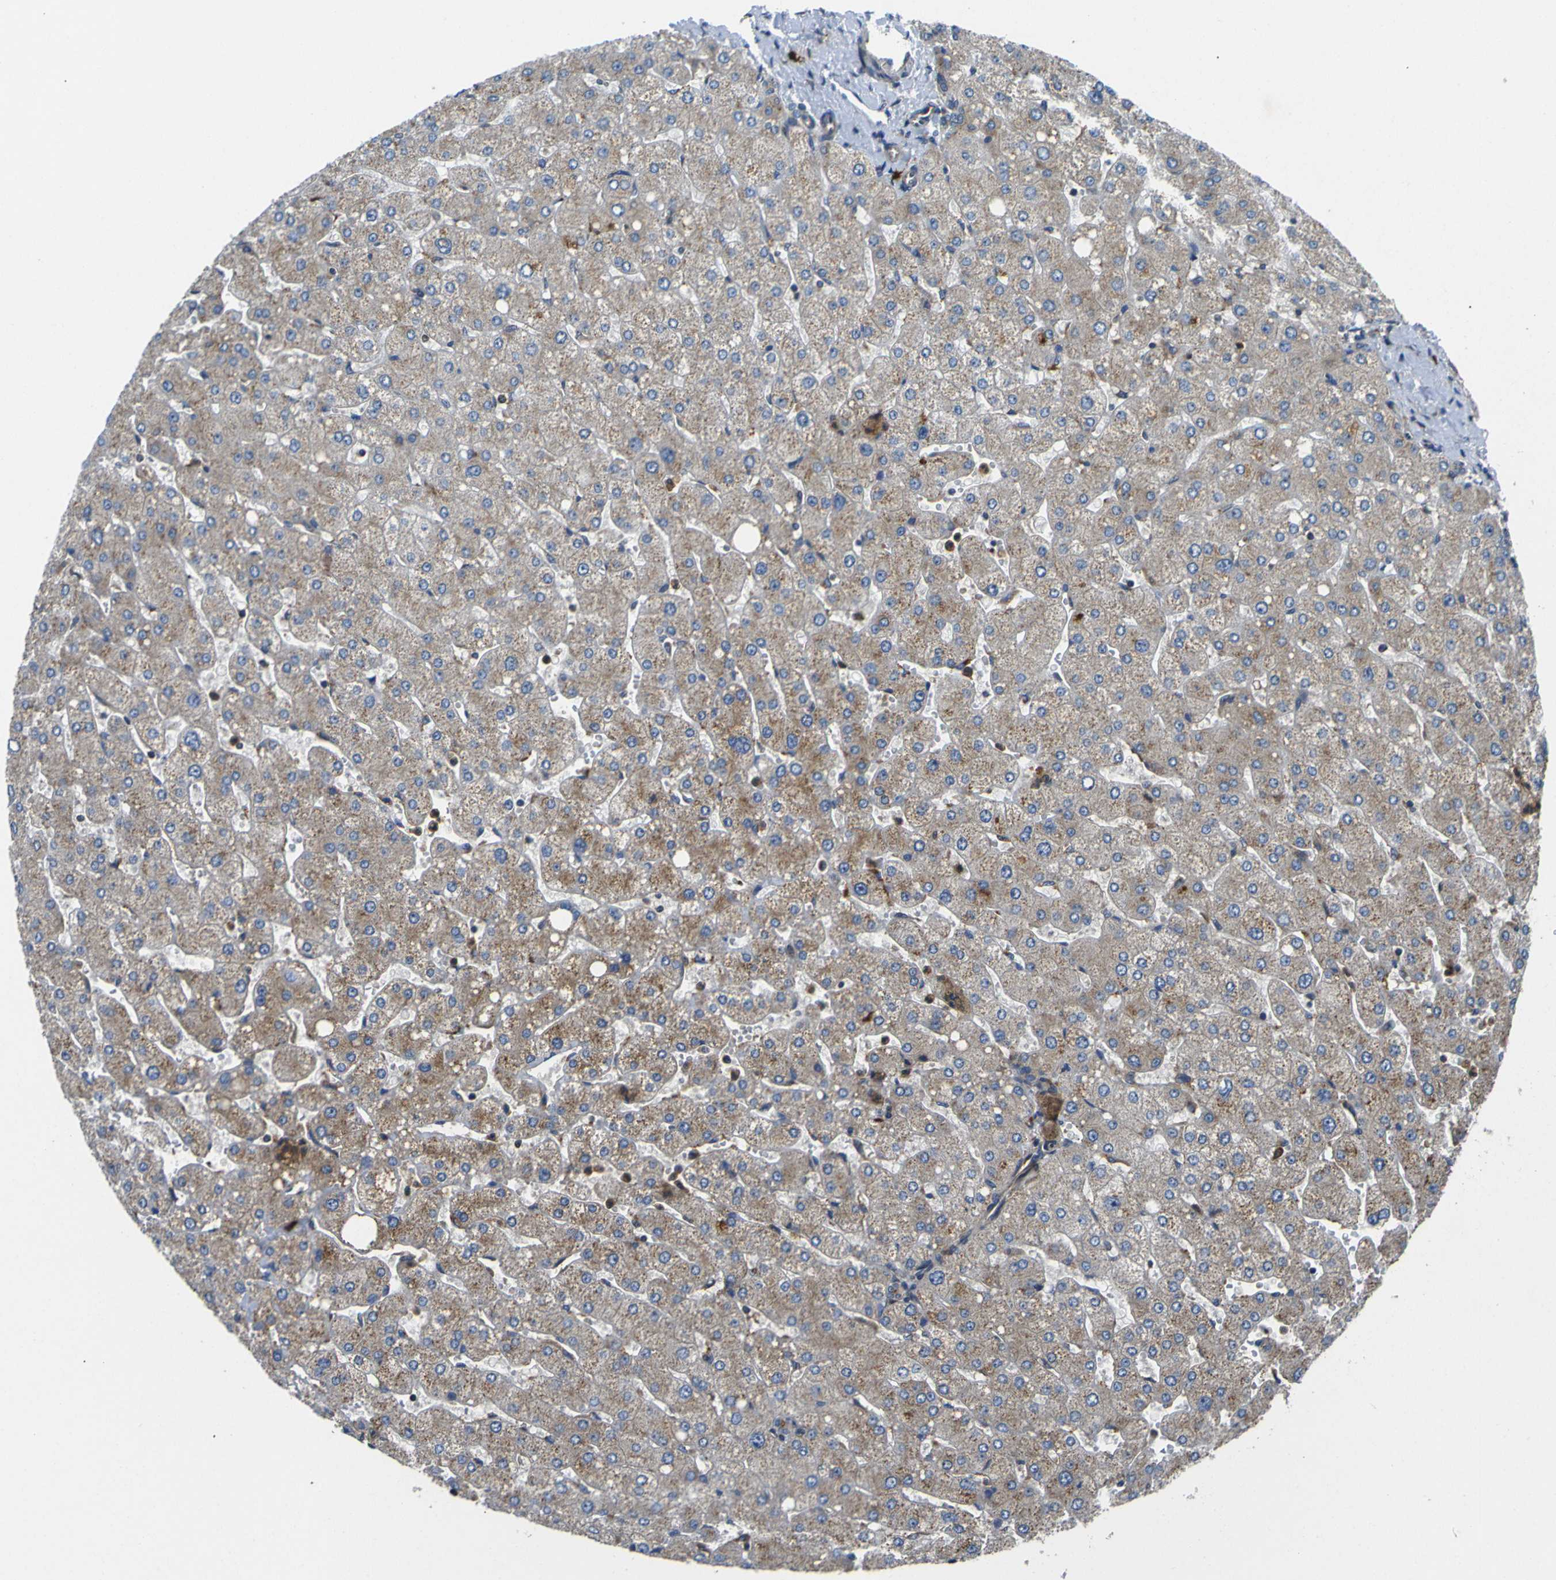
{"staining": {"intensity": "weak", "quantity": ">75%", "location": "cytoplasmic/membranous"}, "tissue": "liver", "cell_type": "Cholangiocytes", "image_type": "normal", "snomed": [{"axis": "morphology", "description": "Normal tissue, NOS"}, {"axis": "topography", "description": "Liver"}], "caption": "Cholangiocytes display low levels of weak cytoplasmic/membranous expression in about >75% of cells in unremarkable liver.", "gene": "RAB1B", "patient": {"sex": "male", "age": 55}}